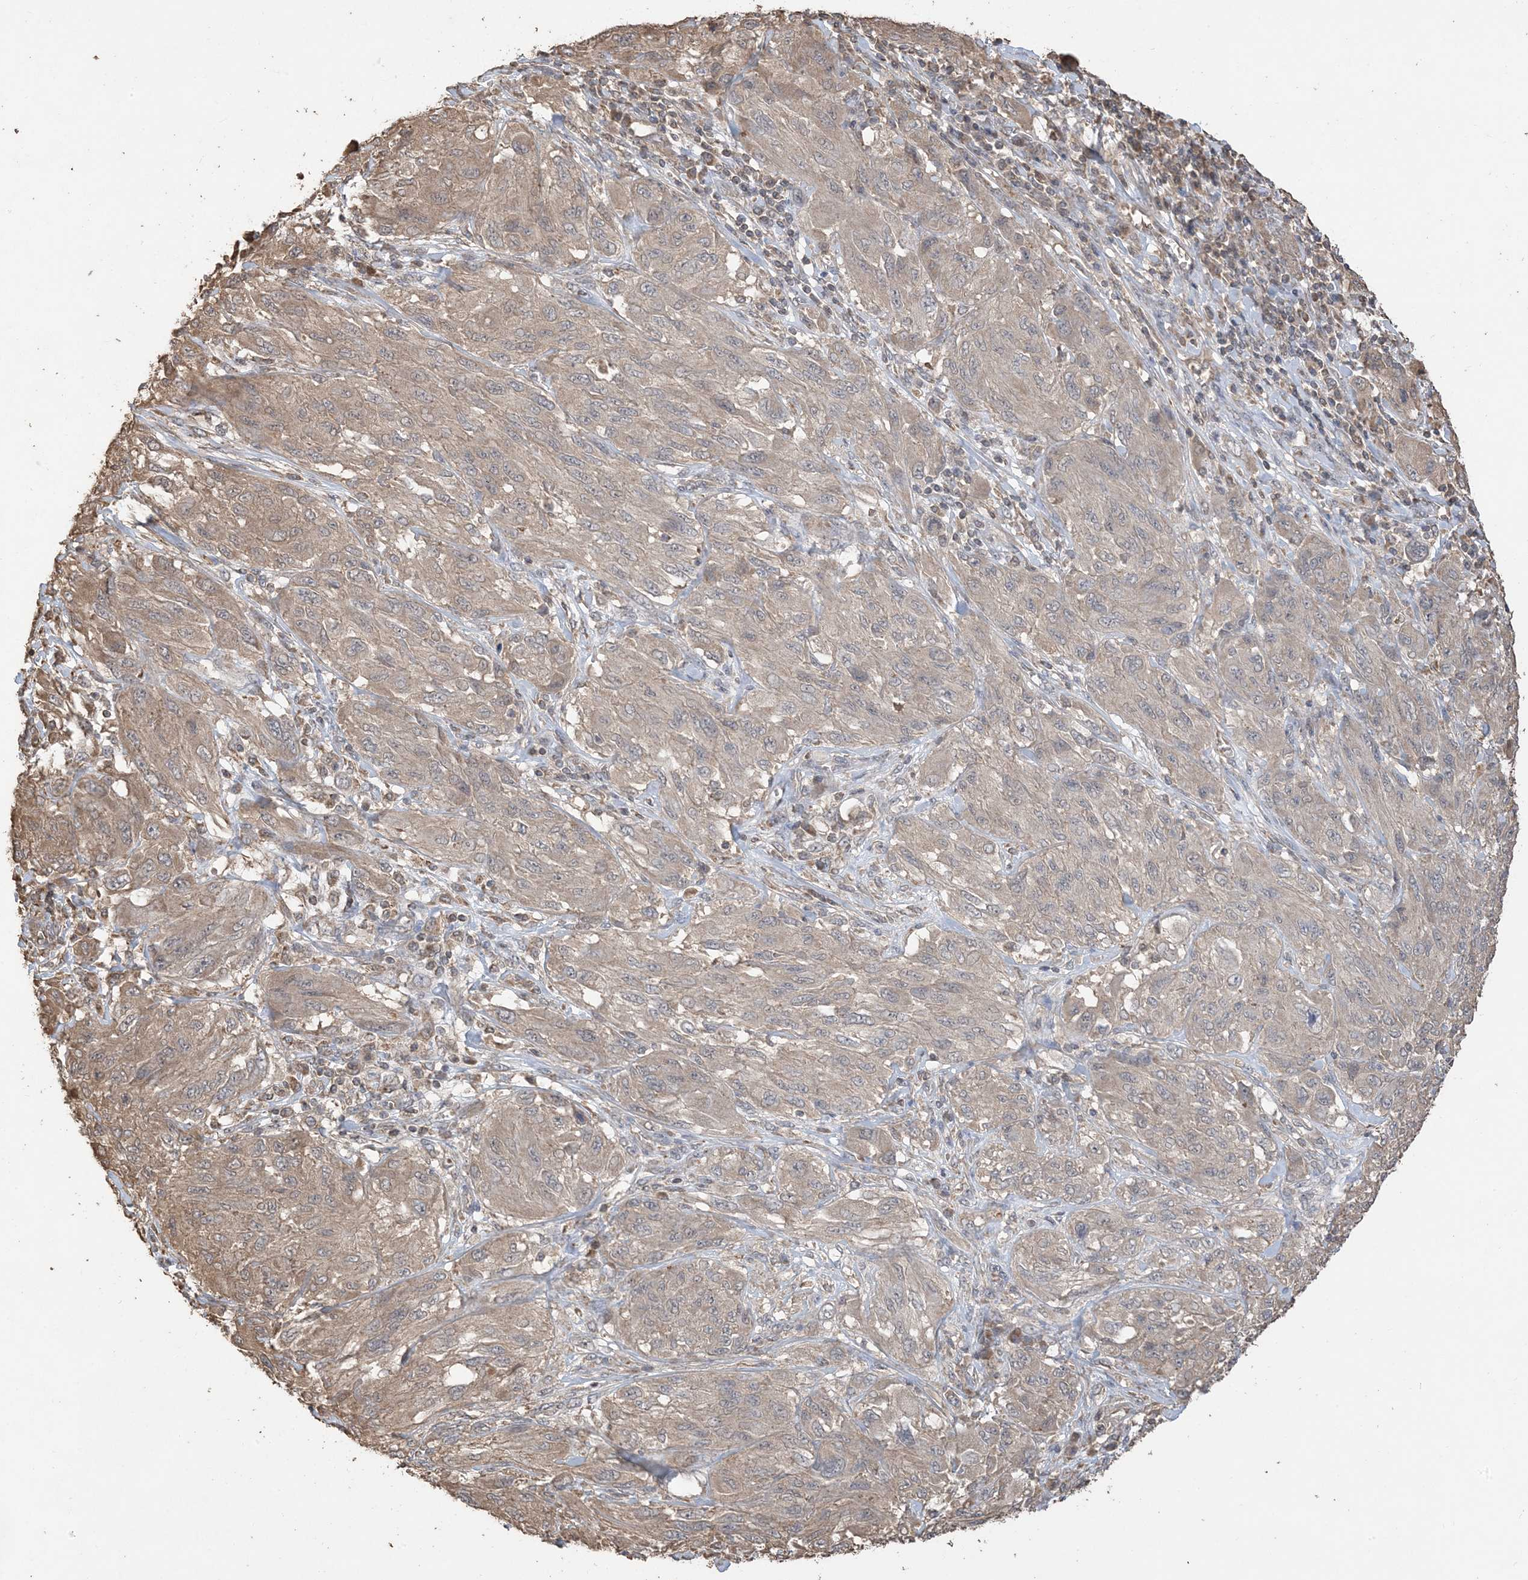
{"staining": {"intensity": "weak", "quantity": "<25%", "location": "cytoplasmic/membranous"}, "tissue": "melanoma", "cell_type": "Tumor cells", "image_type": "cancer", "snomed": [{"axis": "morphology", "description": "Malignant melanoma, NOS"}, {"axis": "topography", "description": "Skin"}], "caption": "Micrograph shows no significant protein expression in tumor cells of melanoma.", "gene": "HPS4", "patient": {"sex": "female", "age": 91}}